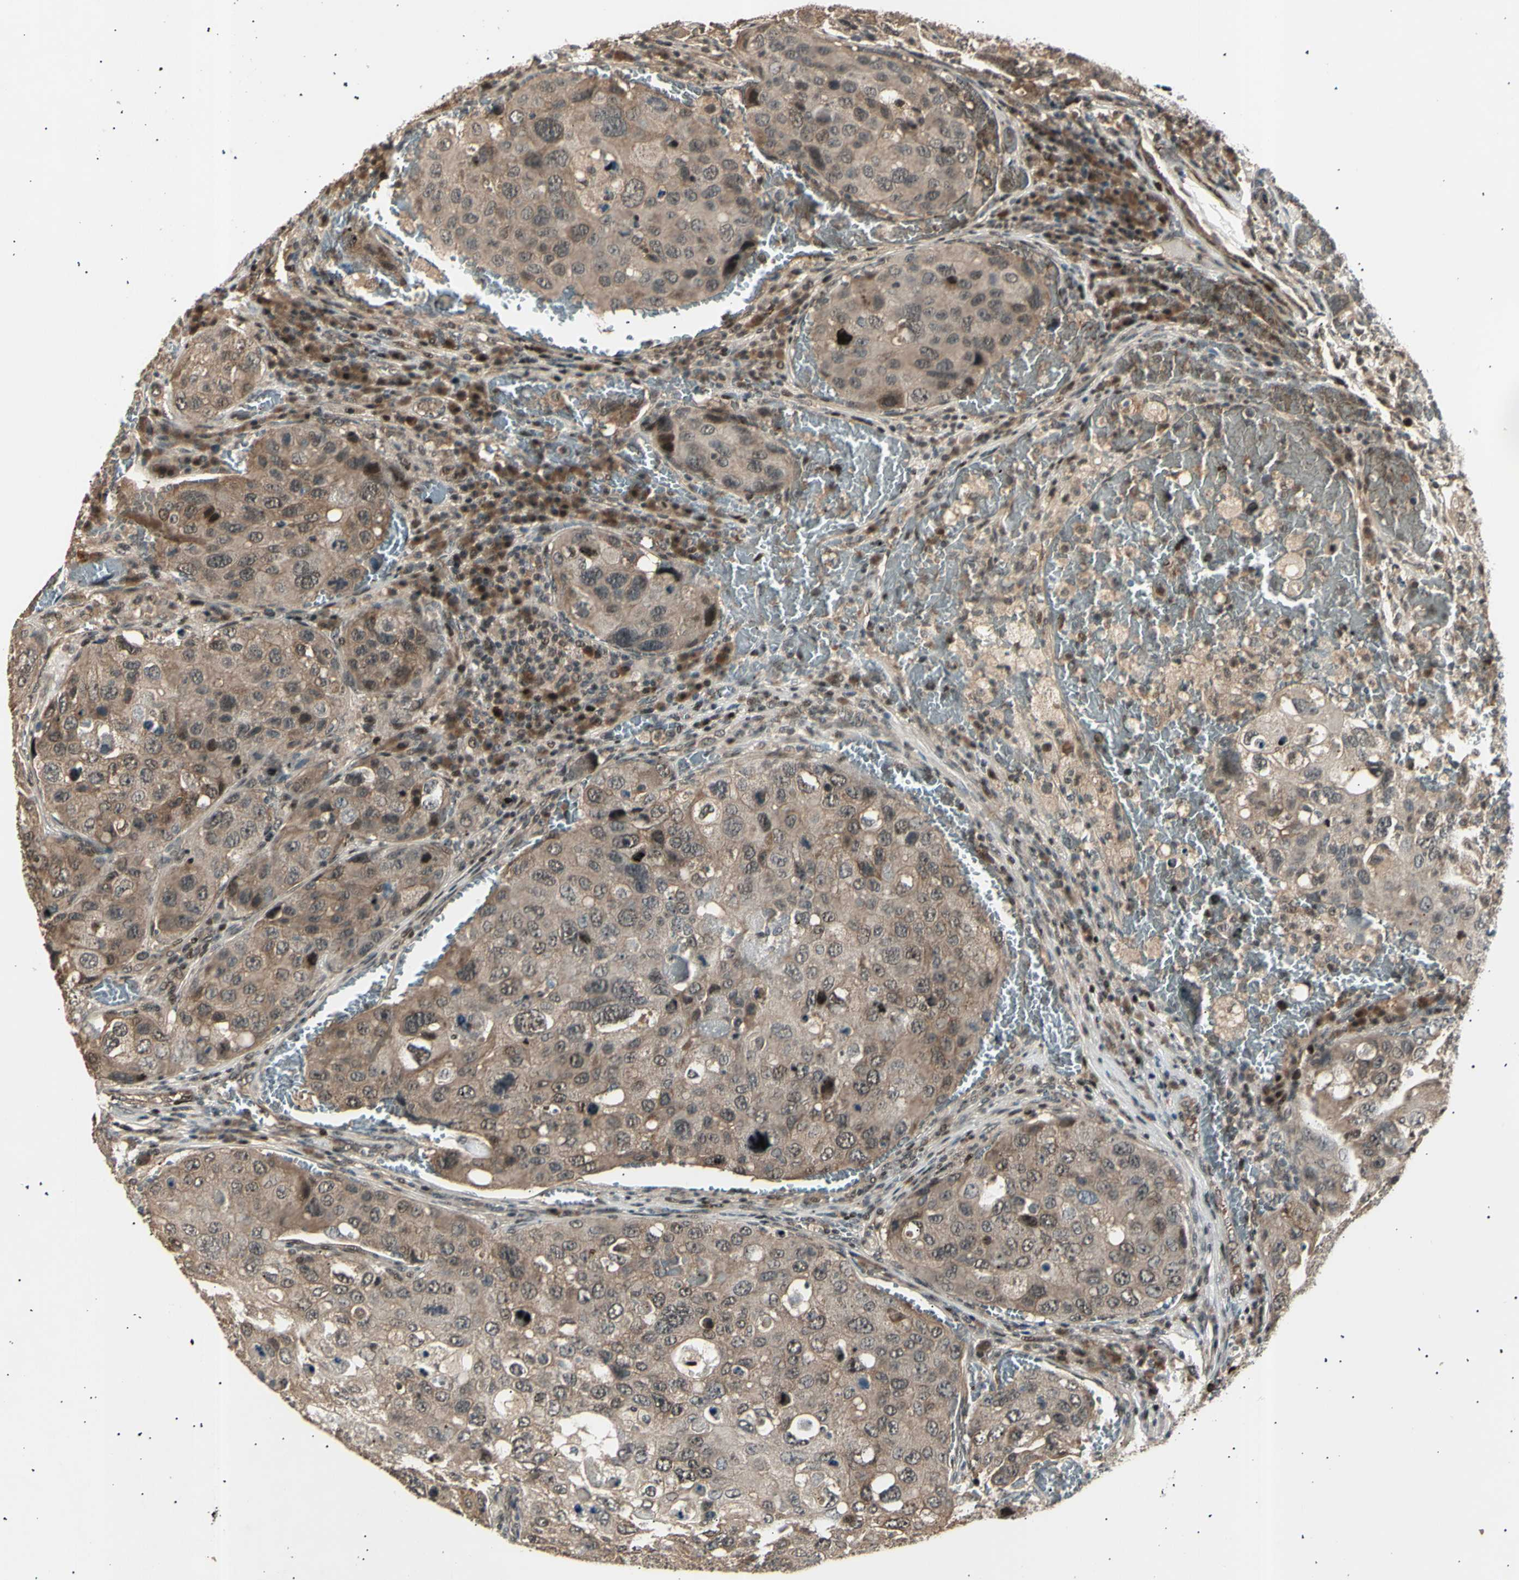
{"staining": {"intensity": "weak", "quantity": ">75%", "location": "cytoplasmic/membranous,nuclear"}, "tissue": "urothelial cancer", "cell_type": "Tumor cells", "image_type": "cancer", "snomed": [{"axis": "morphology", "description": "Urothelial carcinoma, High grade"}, {"axis": "topography", "description": "Lymph node"}, {"axis": "topography", "description": "Urinary bladder"}], "caption": "Urothelial carcinoma (high-grade) tissue displays weak cytoplasmic/membranous and nuclear expression in approximately >75% of tumor cells", "gene": "NUAK2", "patient": {"sex": "male", "age": 51}}